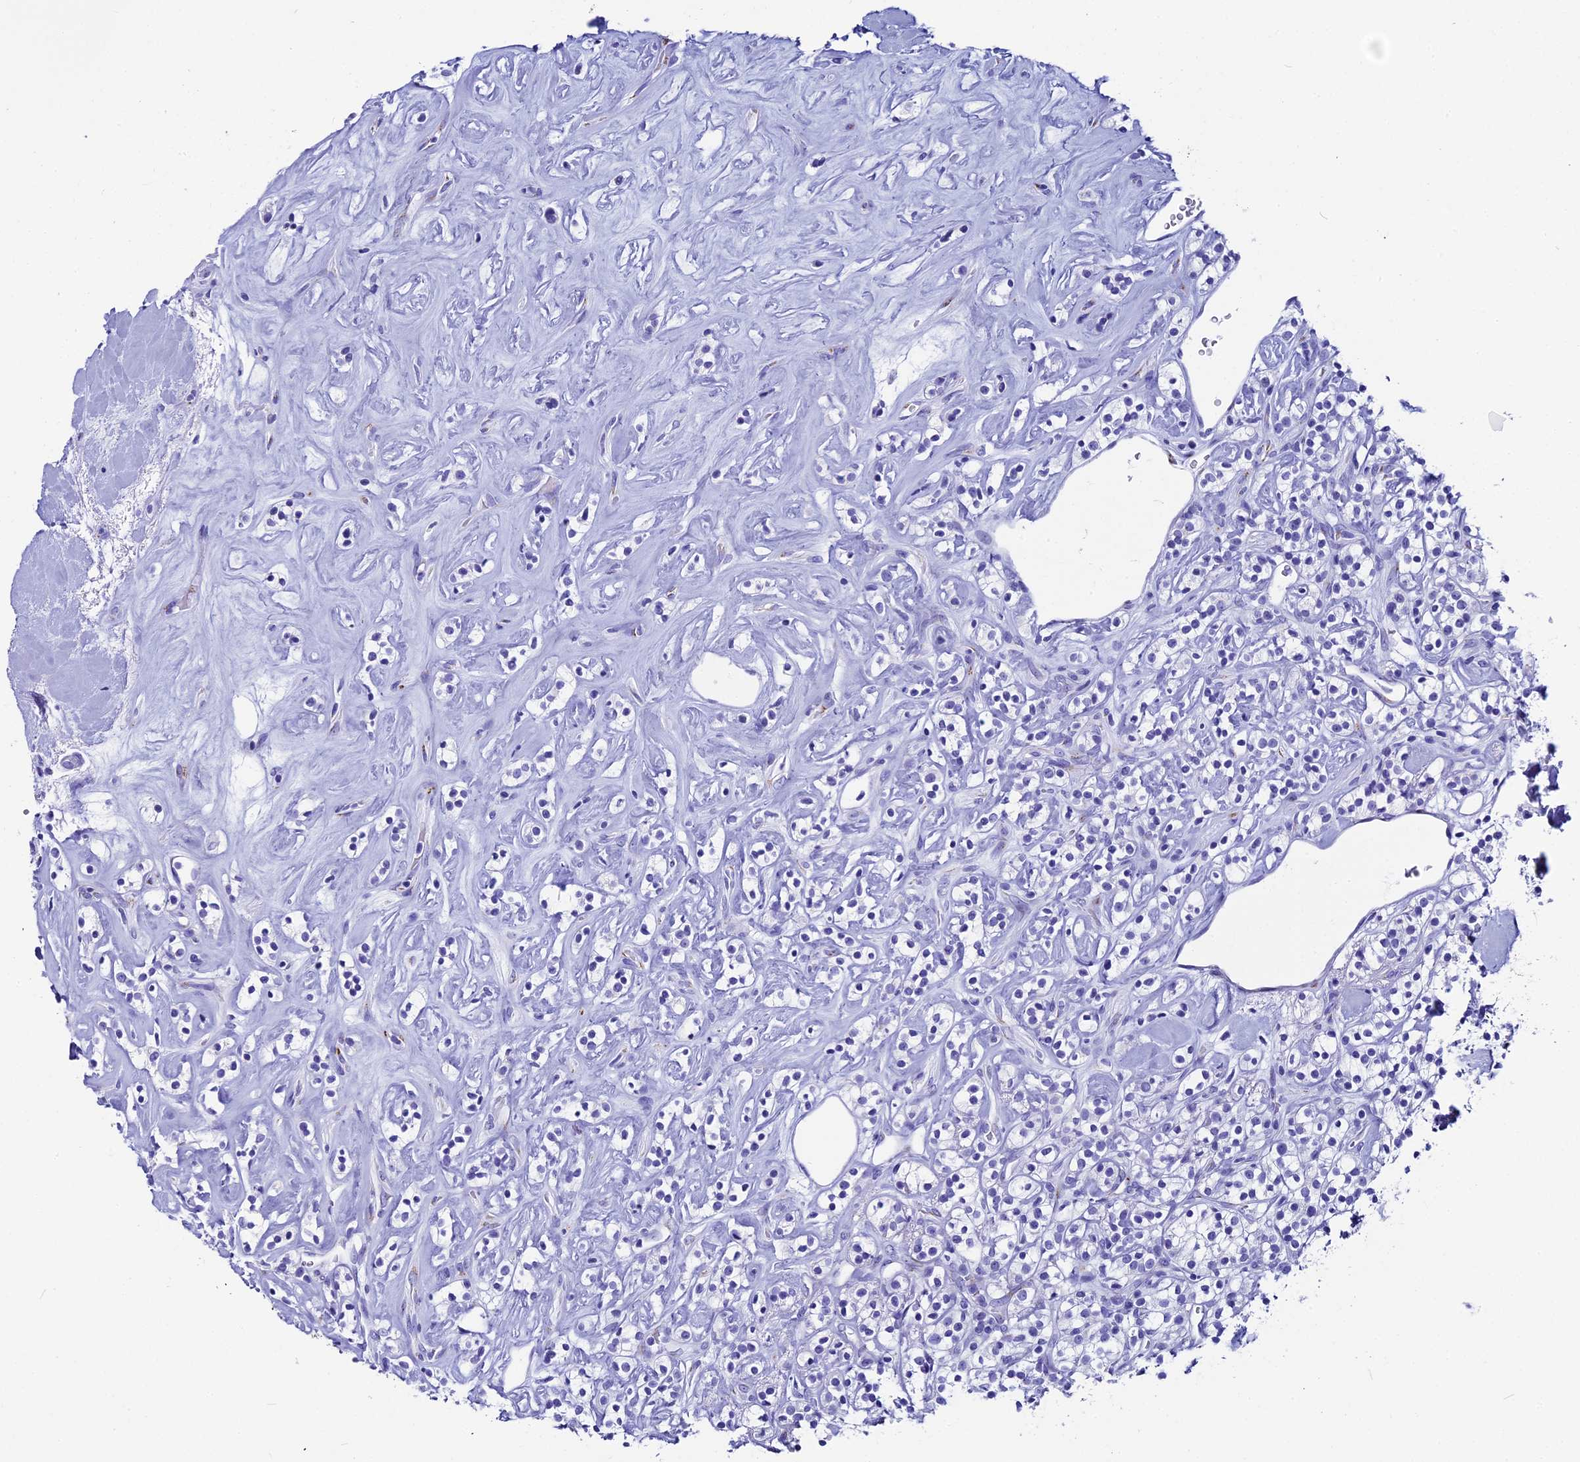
{"staining": {"intensity": "negative", "quantity": "none", "location": "none"}, "tissue": "renal cancer", "cell_type": "Tumor cells", "image_type": "cancer", "snomed": [{"axis": "morphology", "description": "Adenocarcinoma, NOS"}, {"axis": "topography", "description": "Kidney"}], "caption": "Immunohistochemical staining of human renal cancer (adenocarcinoma) demonstrates no significant staining in tumor cells.", "gene": "AP3B2", "patient": {"sex": "male", "age": 77}}